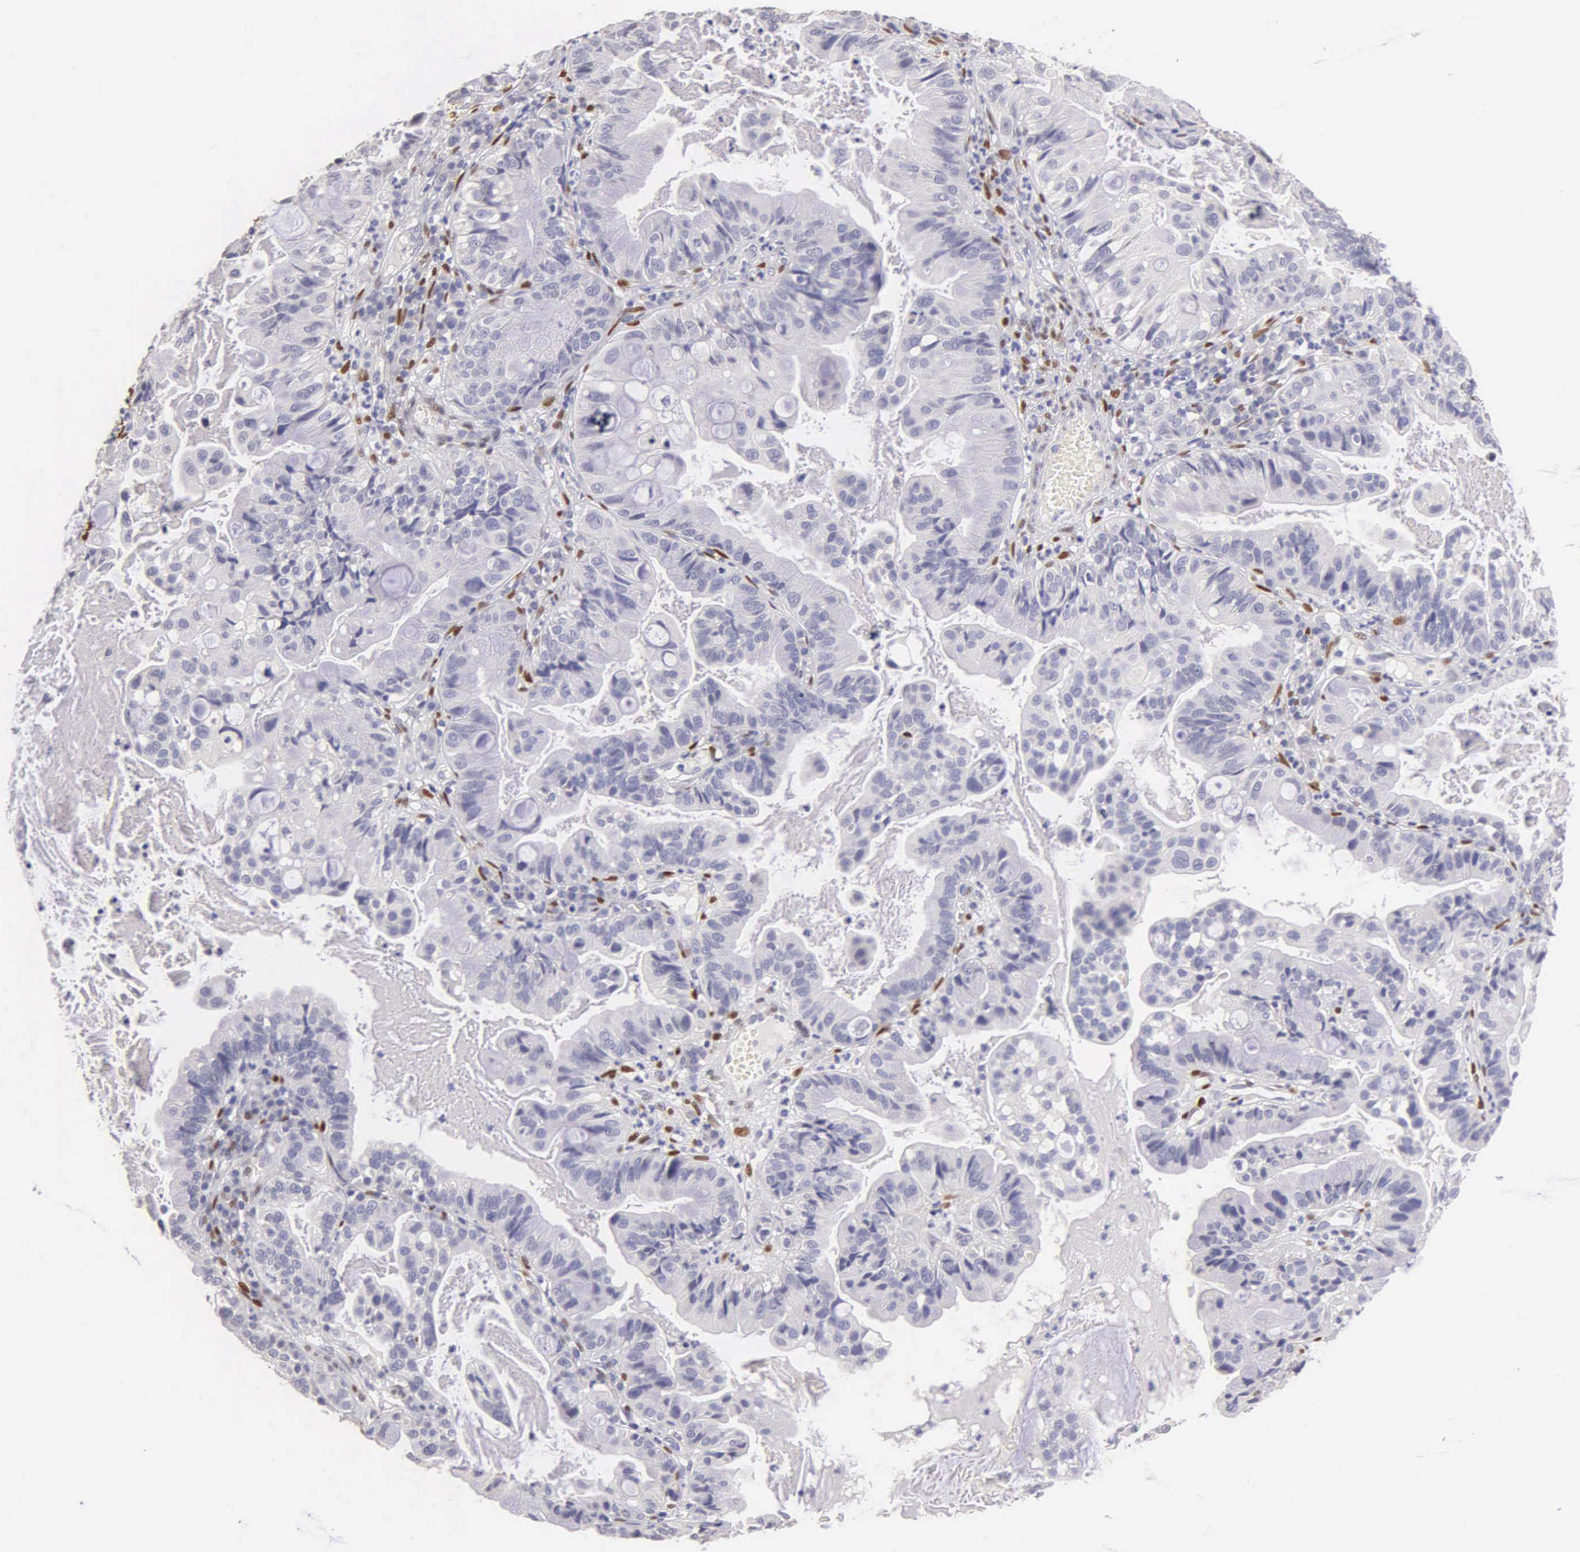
{"staining": {"intensity": "negative", "quantity": "none", "location": "none"}, "tissue": "cervical cancer", "cell_type": "Tumor cells", "image_type": "cancer", "snomed": [{"axis": "morphology", "description": "Adenocarcinoma, NOS"}, {"axis": "topography", "description": "Cervix"}], "caption": "The image shows no staining of tumor cells in adenocarcinoma (cervical). The staining is performed using DAB (3,3'-diaminobenzidine) brown chromogen with nuclei counter-stained in using hematoxylin.", "gene": "ESR1", "patient": {"sex": "female", "age": 41}}